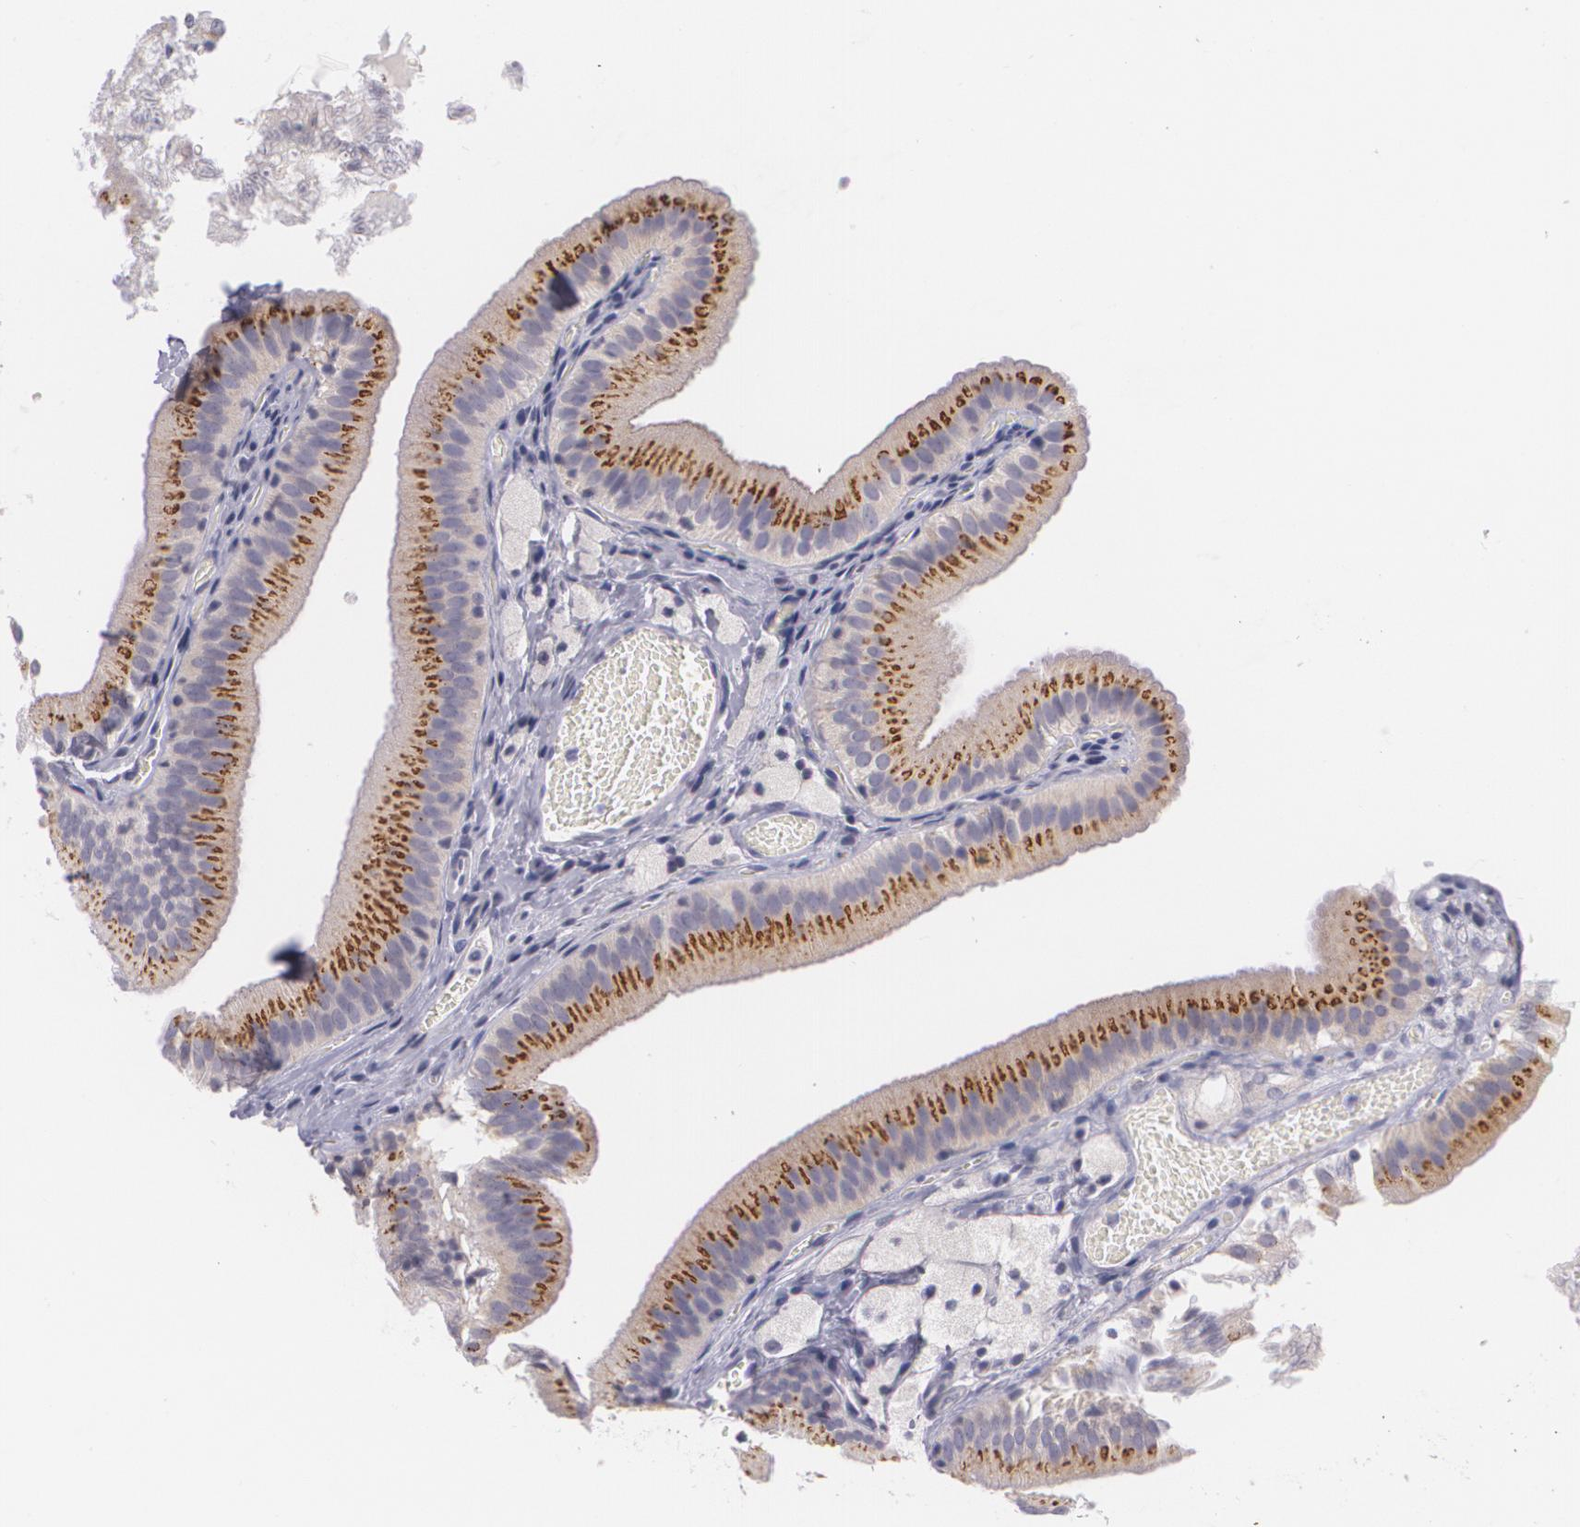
{"staining": {"intensity": "strong", "quantity": ">75%", "location": "cytoplasmic/membranous"}, "tissue": "gallbladder", "cell_type": "Glandular cells", "image_type": "normal", "snomed": [{"axis": "morphology", "description": "Normal tissue, NOS"}, {"axis": "topography", "description": "Gallbladder"}], "caption": "Immunohistochemical staining of benign human gallbladder exhibits high levels of strong cytoplasmic/membranous positivity in about >75% of glandular cells.", "gene": "CILK1", "patient": {"sex": "female", "age": 24}}